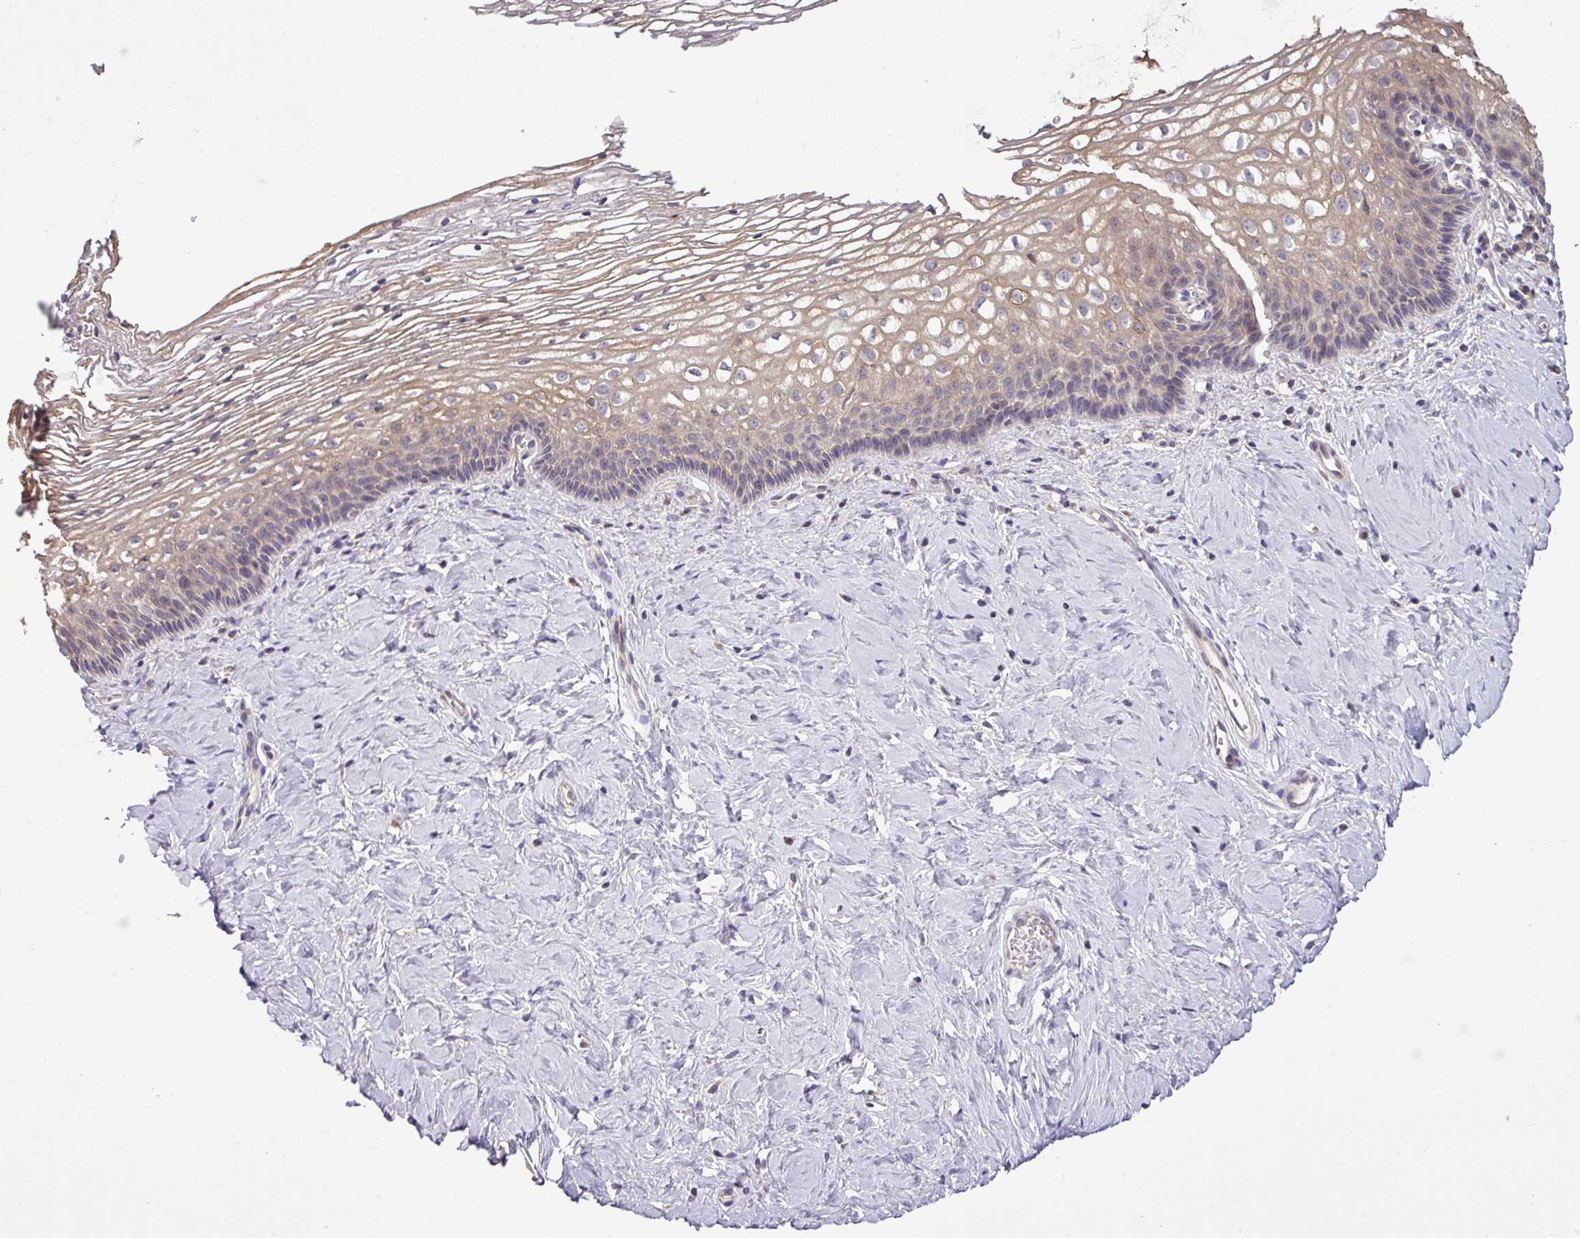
{"staining": {"intensity": "moderate", "quantity": "25%-75%", "location": "cytoplasmic/membranous"}, "tissue": "cervix", "cell_type": "Glandular cells", "image_type": "normal", "snomed": [{"axis": "morphology", "description": "Normal tissue, NOS"}, {"axis": "topography", "description": "Cervix"}], "caption": "Protein staining by immunohistochemistry displays moderate cytoplasmic/membranous expression in approximately 25%-75% of glandular cells in benign cervix.", "gene": "TMEM62", "patient": {"sex": "female", "age": 36}}